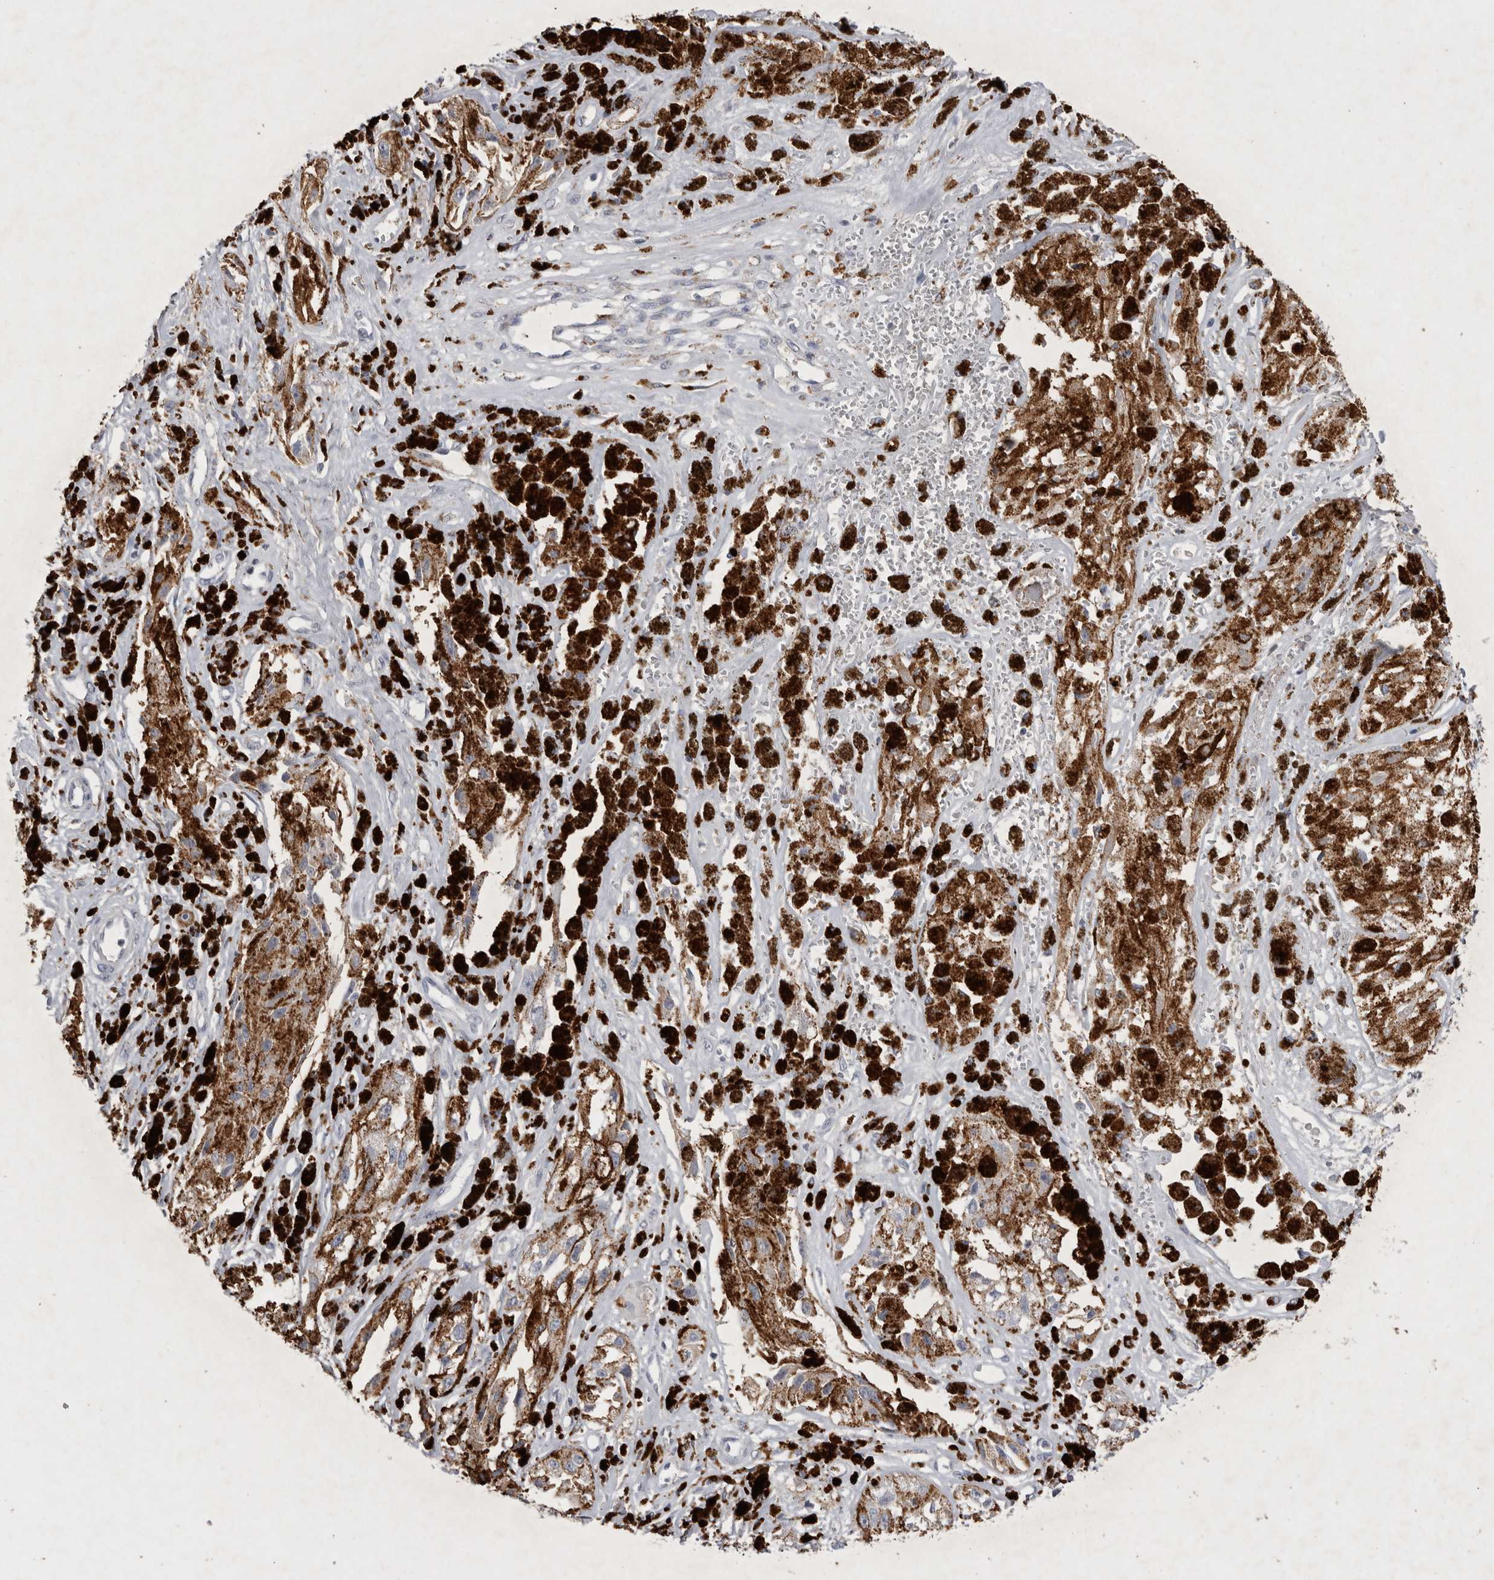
{"staining": {"intensity": "moderate", "quantity": ">75%", "location": "cytoplasmic/membranous"}, "tissue": "melanoma", "cell_type": "Tumor cells", "image_type": "cancer", "snomed": [{"axis": "morphology", "description": "Malignant melanoma, NOS"}, {"axis": "topography", "description": "Skin"}], "caption": "Brown immunohistochemical staining in human malignant melanoma exhibits moderate cytoplasmic/membranous positivity in approximately >75% of tumor cells.", "gene": "DKK3", "patient": {"sex": "male", "age": 88}}